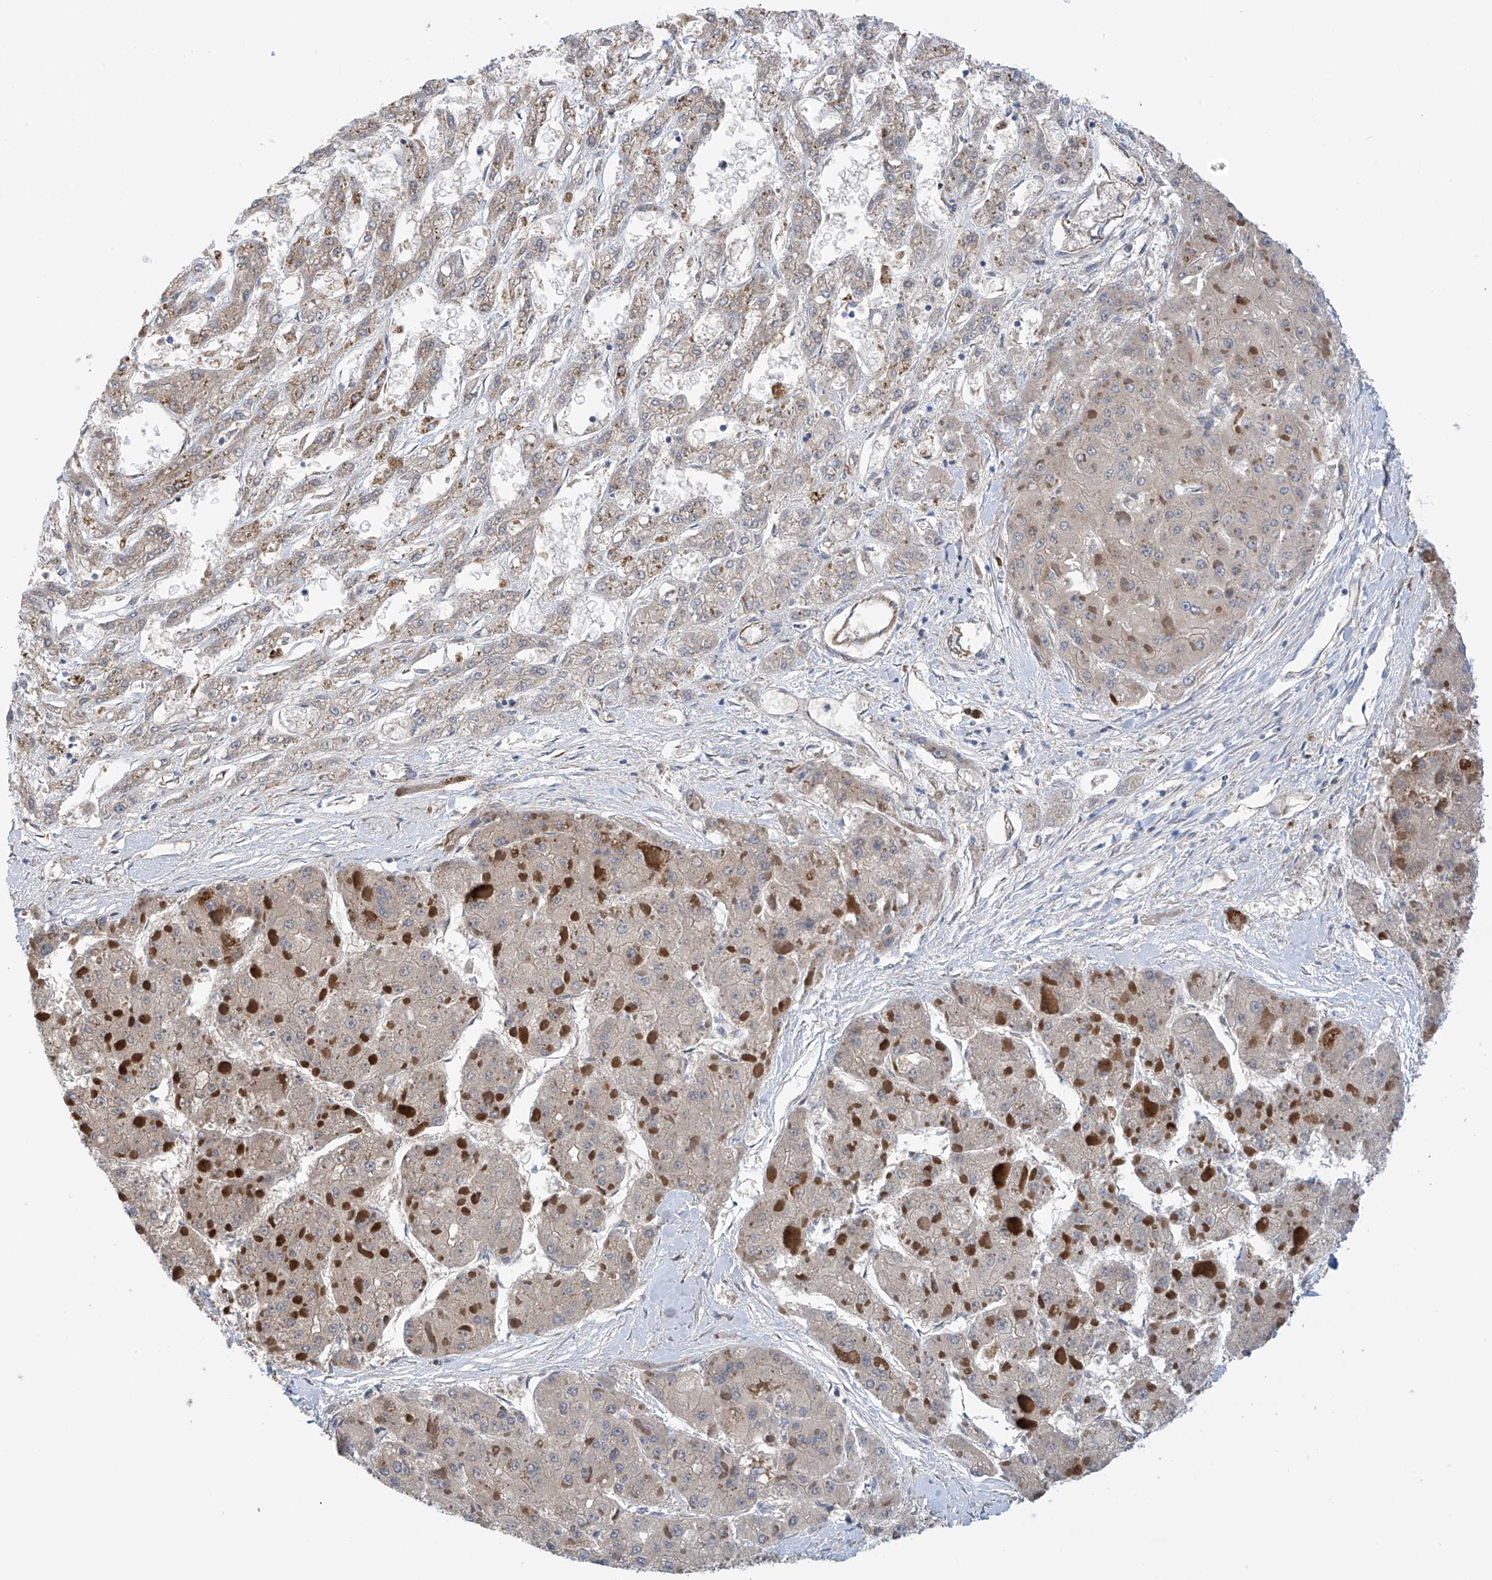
{"staining": {"intensity": "negative", "quantity": "none", "location": "none"}, "tissue": "liver cancer", "cell_type": "Tumor cells", "image_type": "cancer", "snomed": [{"axis": "morphology", "description": "Carcinoma, Hepatocellular, NOS"}, {"axis": "topography", "description": "Liver"}], "caption": "Immunohistochemistry (IHC) image of liver hepatocellular carcinoma stained for a protein (brown), which demonstrates no positivity in tumor cells.", "gene": "EIF5B", "patient": {"sex": "female", "age": 73}}